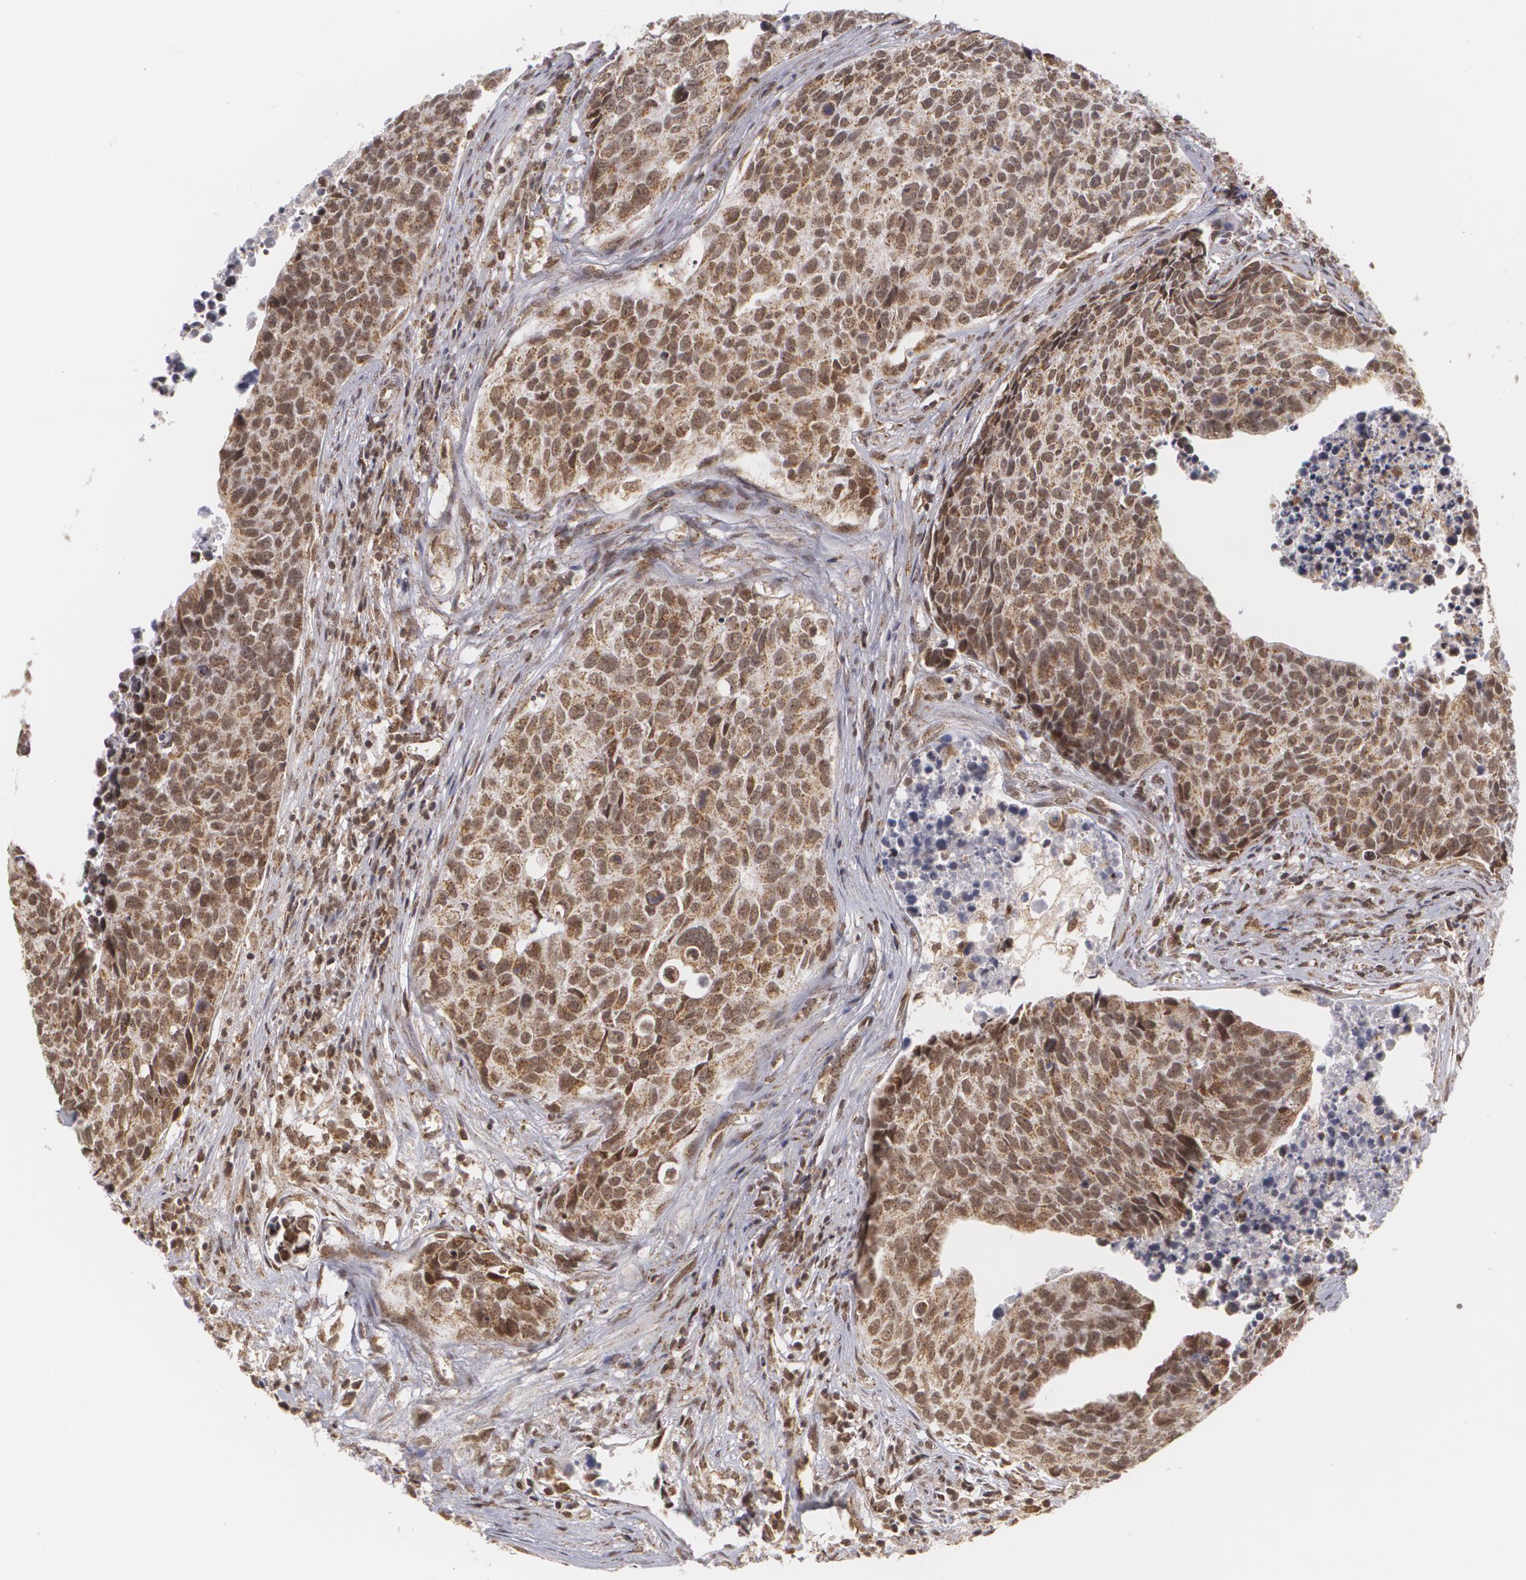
{"staining": {"intensity": "moderate", "quantity": ">75%", "location": "nuclear"}, "tissue": "urothelial cancer", "cell_type": "Tumor cells", "image_type": "cancer", "snomed": [{"axis": "morphology", "description": "Urothelial carcinoma, High grade"}, {"axis": "topography", "description": "Urinary bladder"}], "caption": "This is an image of IHC staining of urothelial cancer, which shows moderate expression in the nuclear of tumor cells.", "gene": "MXD1", "patient": {"sex": "male", "age": 81}}